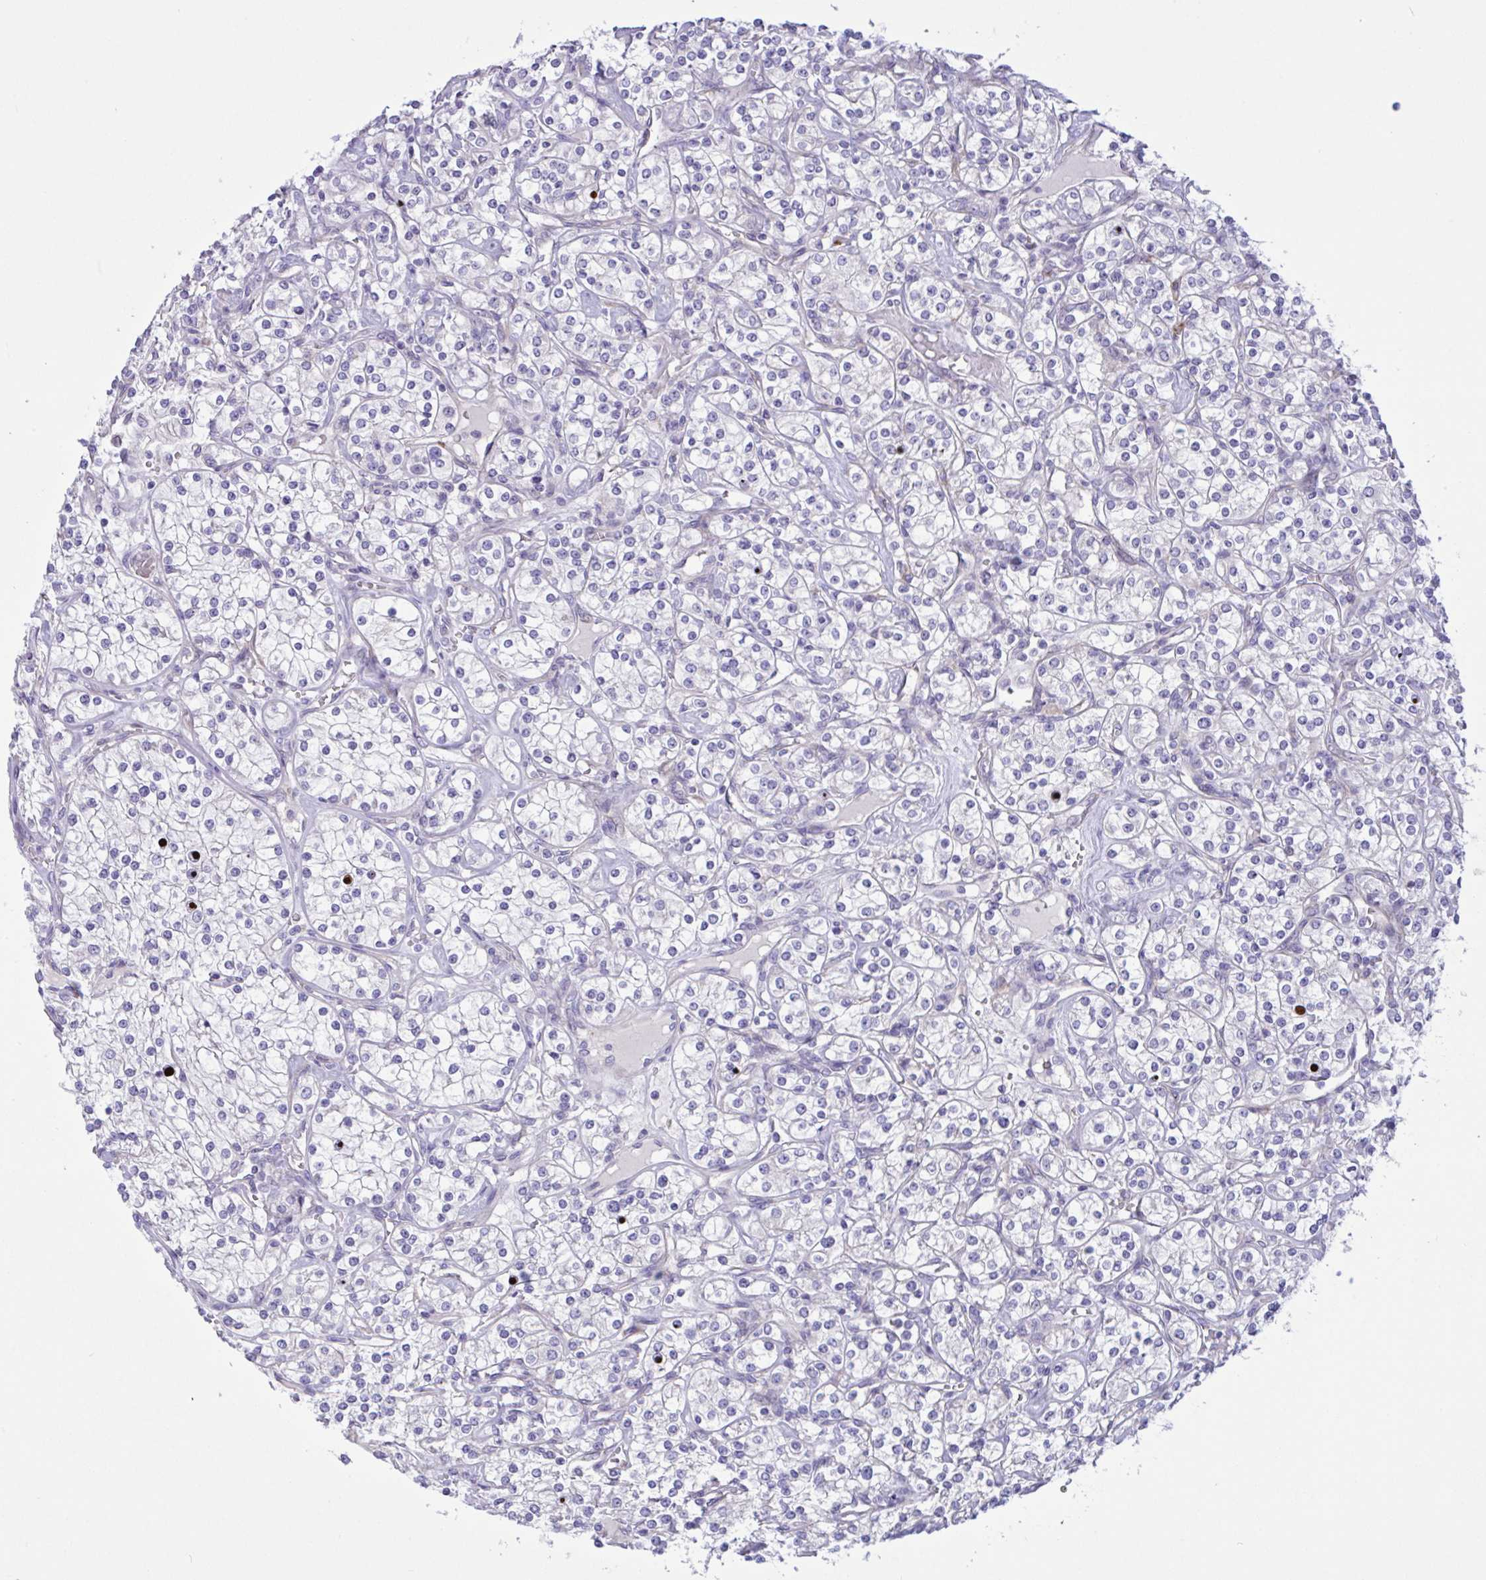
{"staining": {"intensity": "negative", "quantity": "none", "location": "none"}, "tissue": "renal cancer", "cell_type": "Tumor cells", "image_type": "cancer", "snomed": [{"axis": "morphology", "description": "Adenocarcinoma, NOS"}, {"axis": "topography", "description": "Kidney"}], "caption": "The histopathology image exhibits no staining of tumor cells in adenocarcinoma (renal).", "gene": "DSC3", "patient": {"sex": "male", "age": 77}}